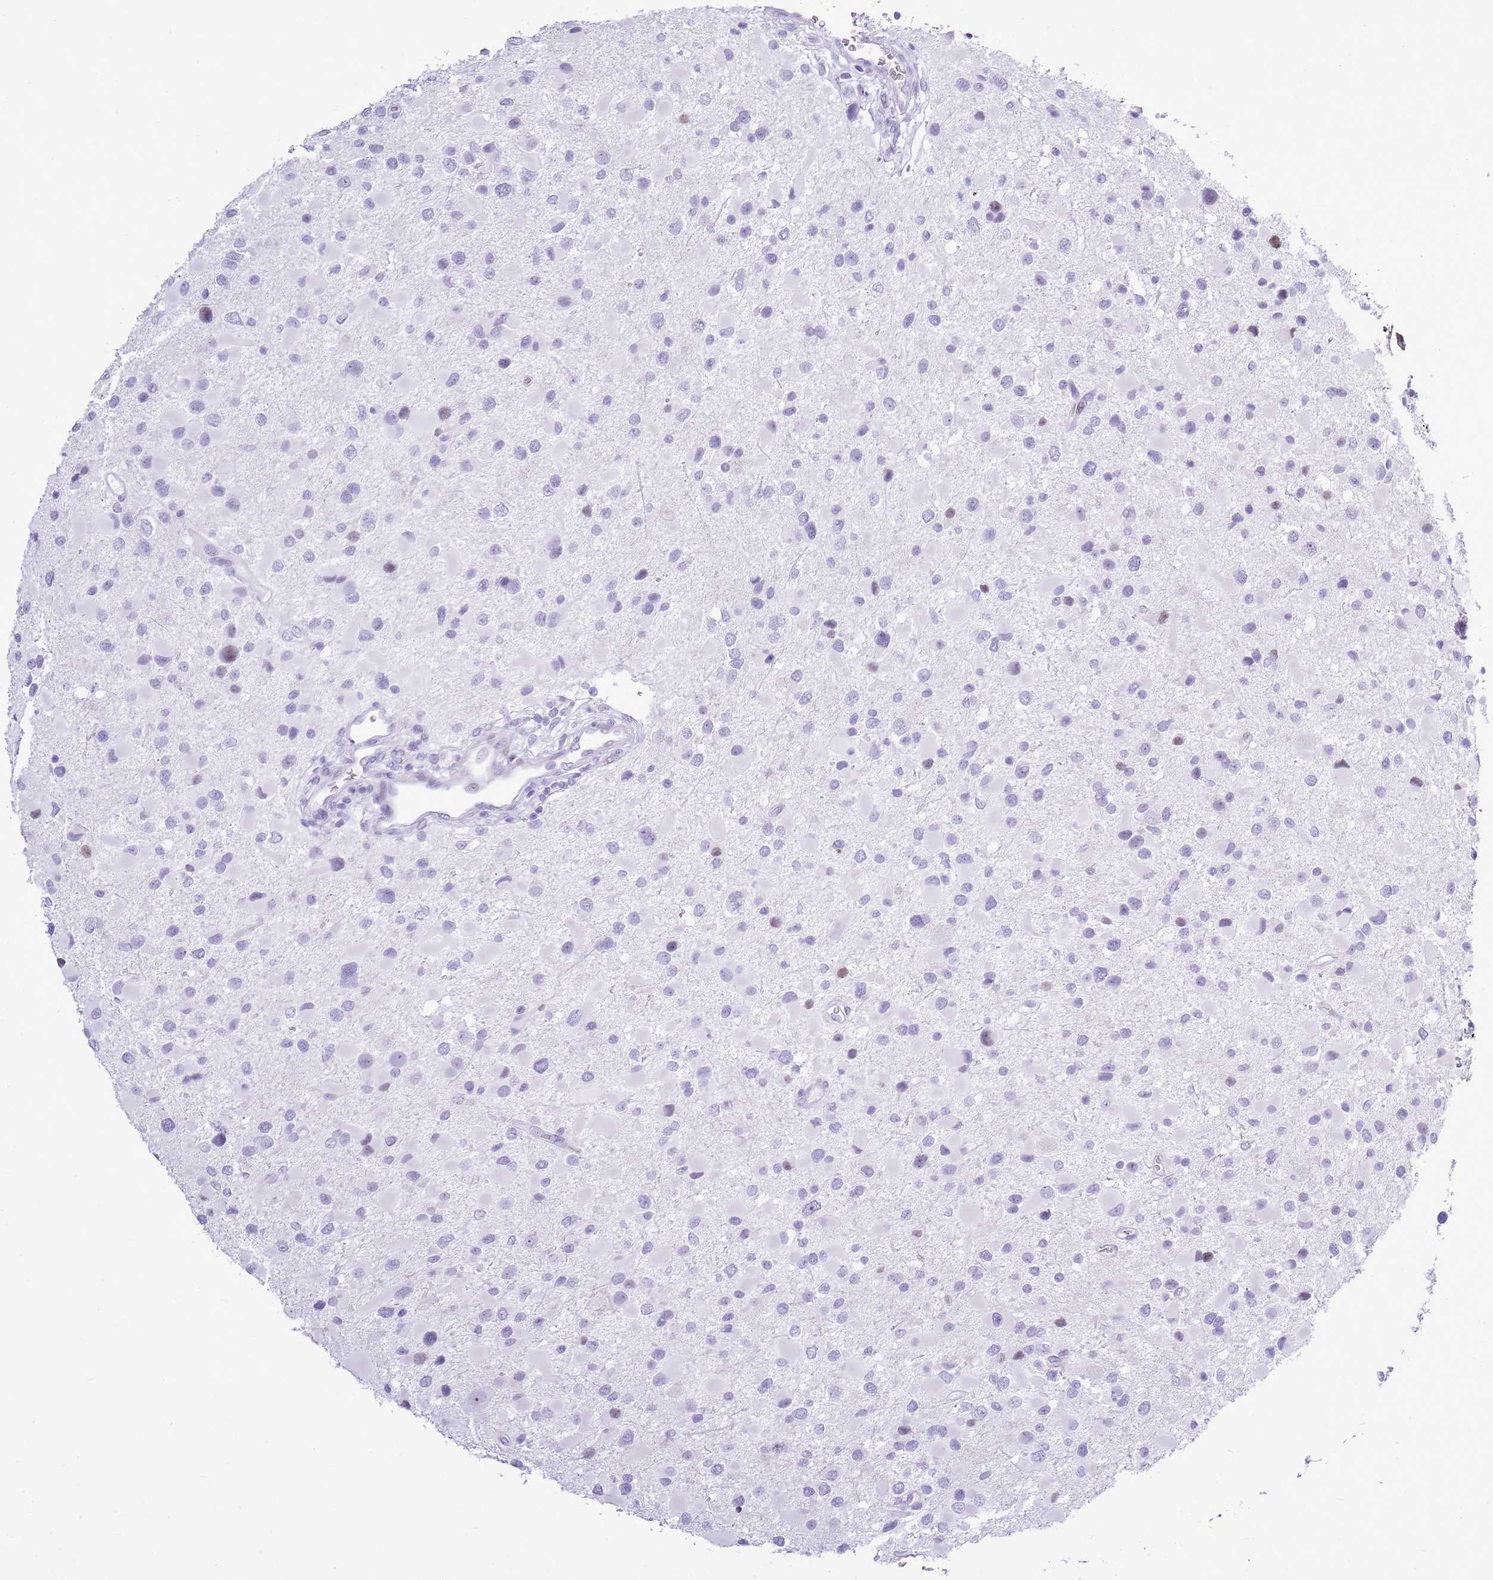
{"staining": {"intensity": "negative", "quantity": "none", "location": "none"}, "tissue": "glioma", "cell_type": "Tumor cells", "image_type": "cancer", "snomed": [{"axis": "morphology", "description": "Glioma, malignant, Low grade"}, {"axis": "topography", "description": "Brain"}], "caption": "IHC of human malignant low-grade glioma shows no staining in tumor cells.", "gene": "ASIP", "patient": {"sex": "female", "age": 32}}